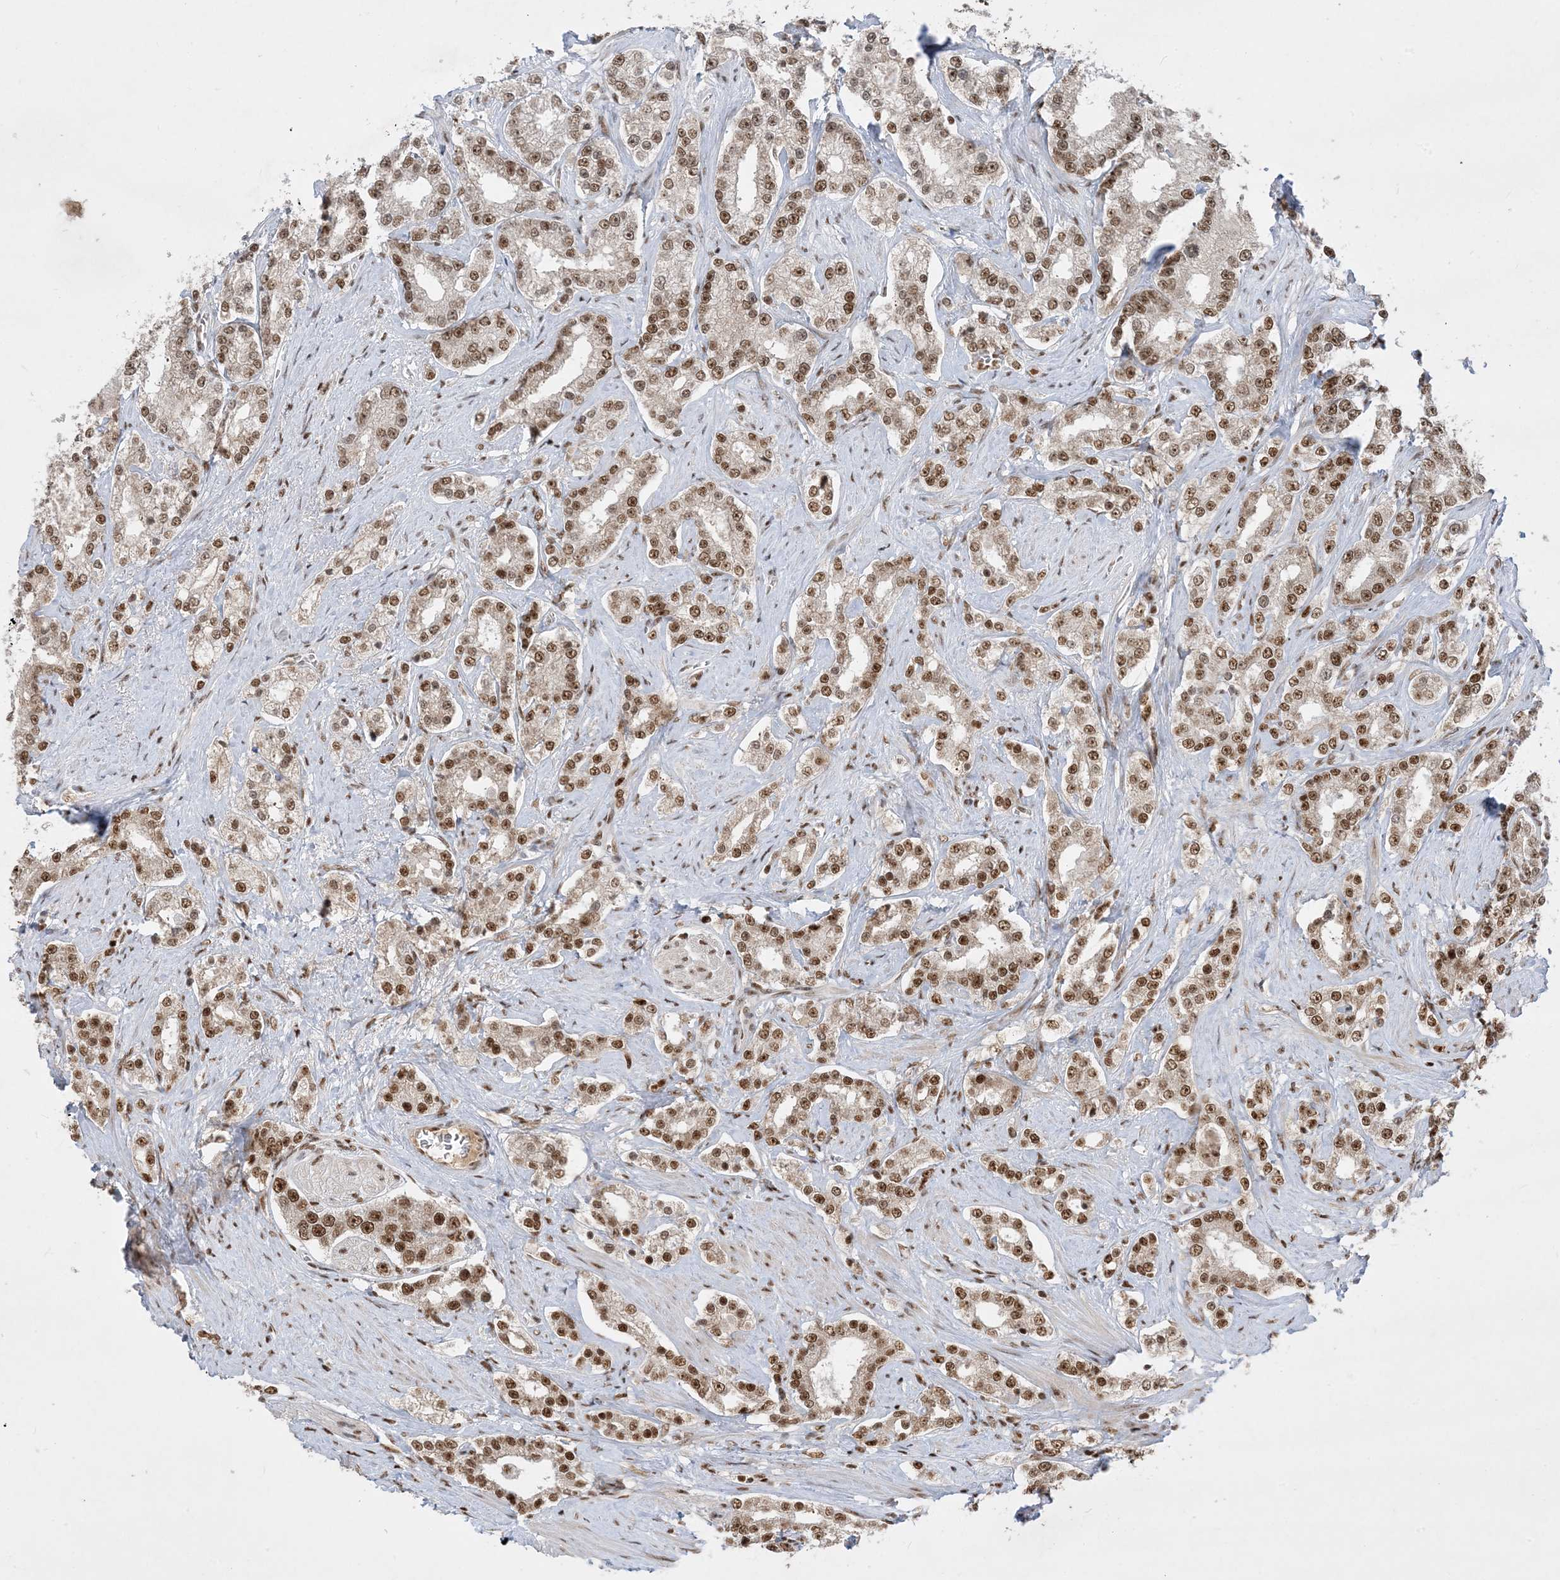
{"staining": {"intensity": "strong", "quantity": ">75%", "location": "nuclear"}, "tissue": "prostate cancer", "cell_type": "Tumor cells", "image_type": "cancer", "snomed": [{"axis": "morphology", "description": "Normal tissue, NOS"}, {"axis": "morphology", "description": "Adenocarcinoma, High grade"}, {"axis": "topography", "description": "Prostate"}], "caption": "A photomicrograph of prostate cancer stained for a protein reveals strong nuclear brown staining in tumor cells. The staining was performed using DAB (3,3'-diaminobenzidine), with brown indicating positive protein expression. Nuclei are stained blue with hematoxylin.", "gene": "PPIL2", "patient": {"sex": "male", "age": 83}}